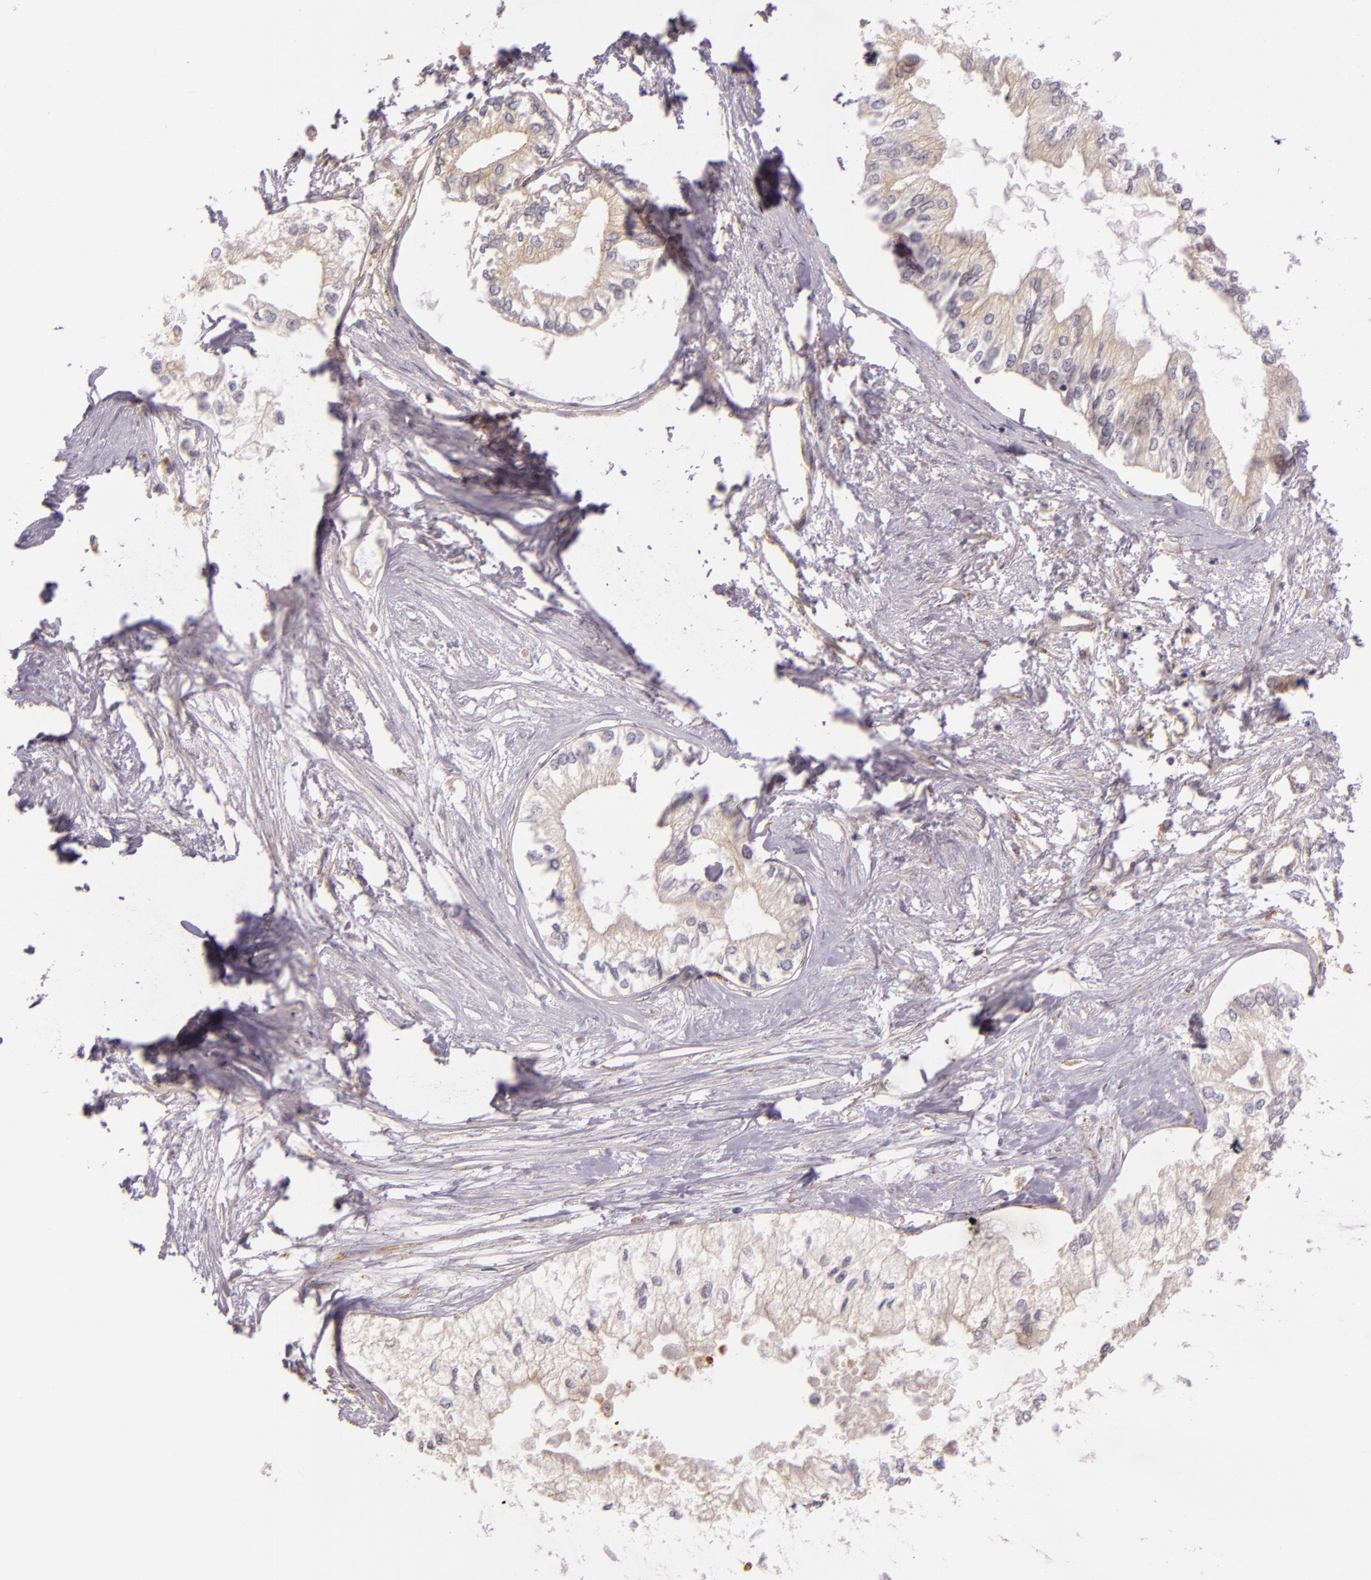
{"staining": {"intensity": "weak", "quantity": "25%-75%", "location": "cytoplasmic/membranous"}, "tissue": "pancreatic cancer", "cell_type": "Tumor cells", "image_type": "cancer", "snomed": [{"axis": "morphology", "description": "Adenocarcinoma, NOS"}, {"axis": "topography", "description": "Pancreas"}], "caption": "IHC of adenocarcinoma (pancreatic) demonstrates low levels of weak cytoplasmic/membranous expression in about 25%-75% of tumor cells.", "gene": "ARMH4", "patient": {"sex": "male", "age": 79}}